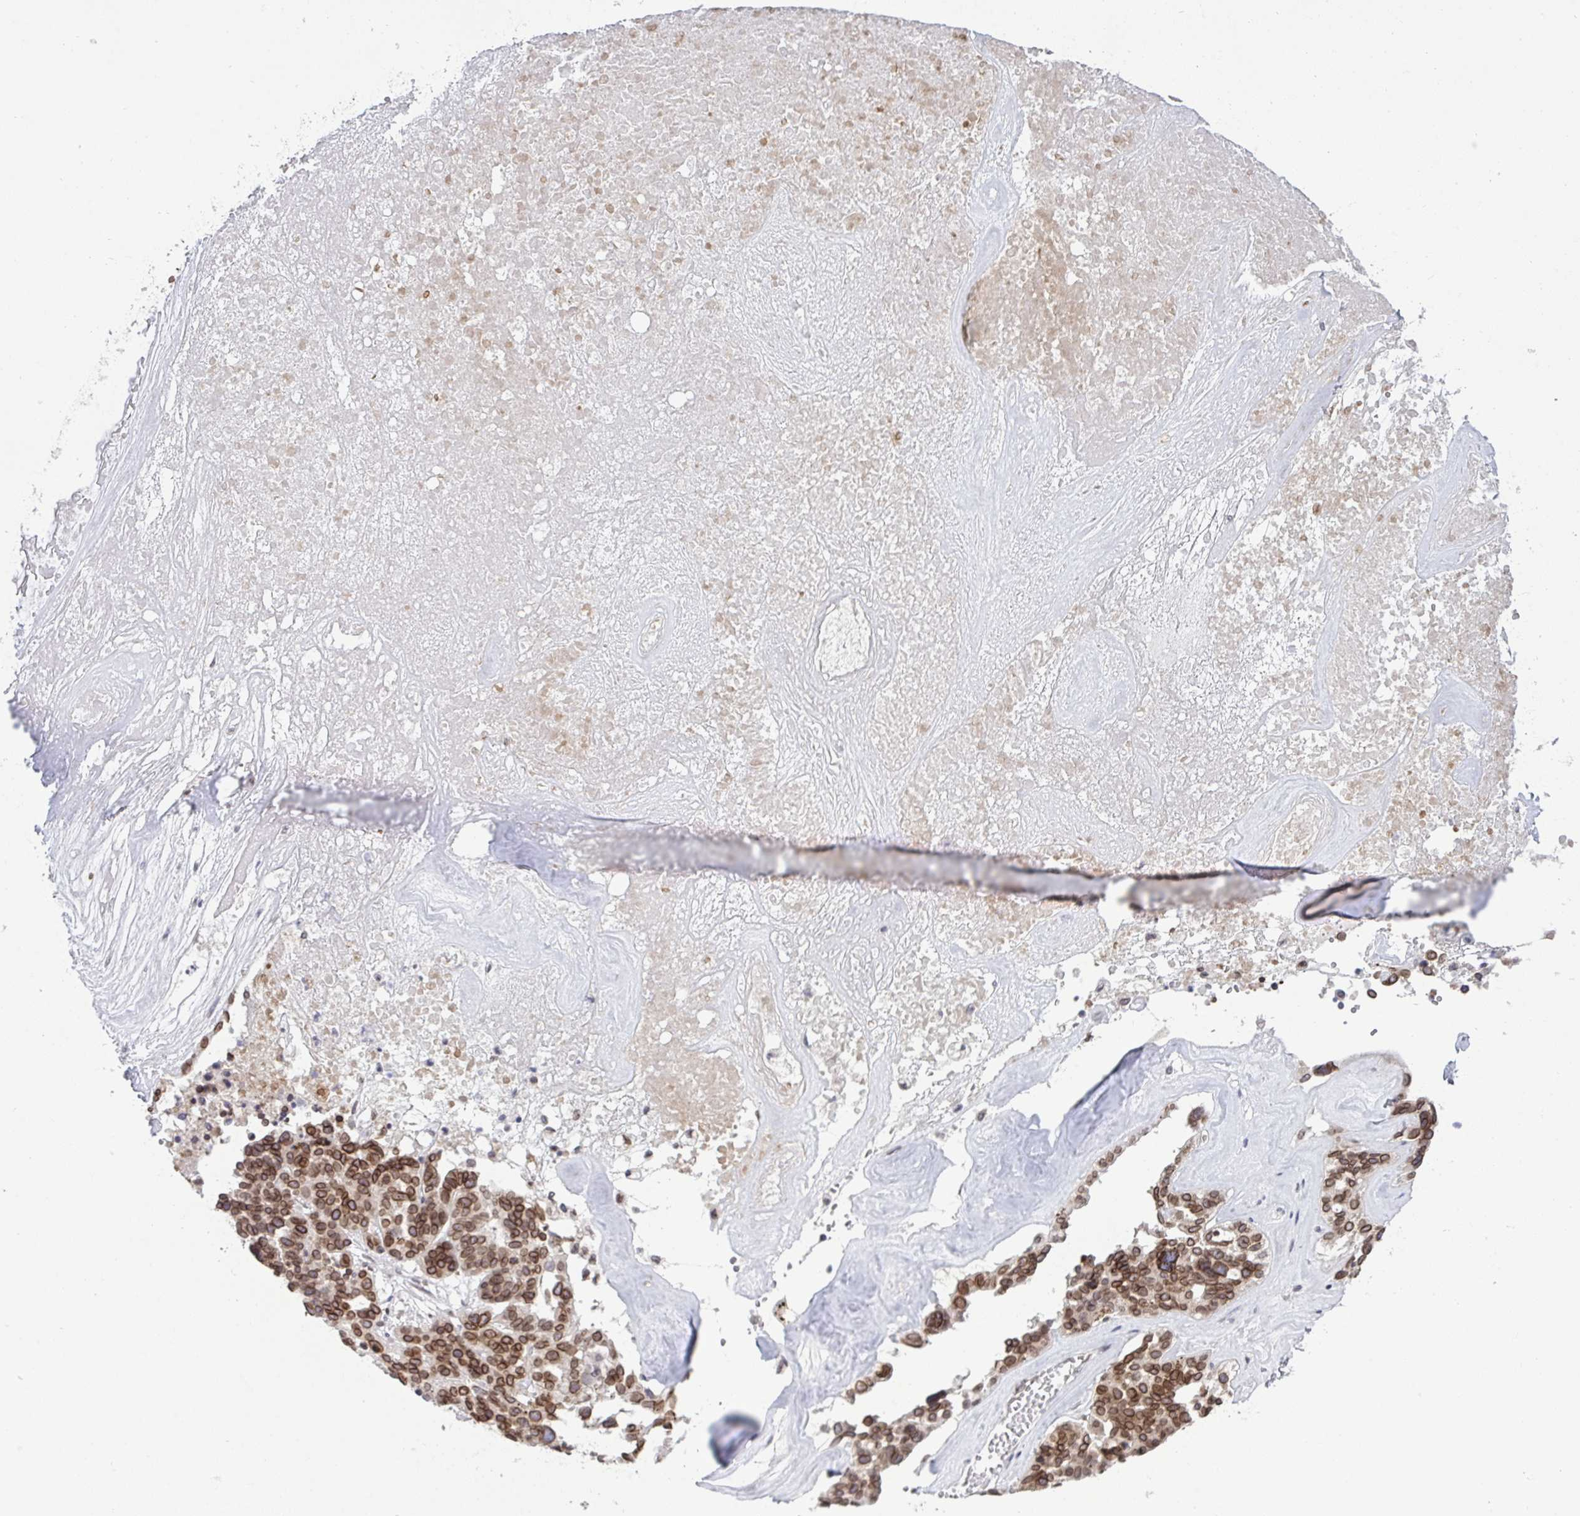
{"staining": {"intensity": "strong", "quantity": ">75%", "location": "cytoplasmic/membranous,nuclear"}, "tissue": "ovarian cancer", "cell_type": "Tumor cells", "image_type": "cancer", "snomed": [{"axis": "morphology", "description": "Cystadenocarcinoma, serous, NOS"}, {"axis": "topography", "description": "Ovary"}], "caption": "Ovarian cancer (serous cystadenocarcinoma) stained with DAB (3,3'-diaminobenzidine) immunohistochemistry (IHC) shows high levels of strong cytoplasmic/membranous and nuclear positivity in about >75% of tumor cells.", "gene": "RANBP2", "patient": {"sex": "female", "age": 59}}